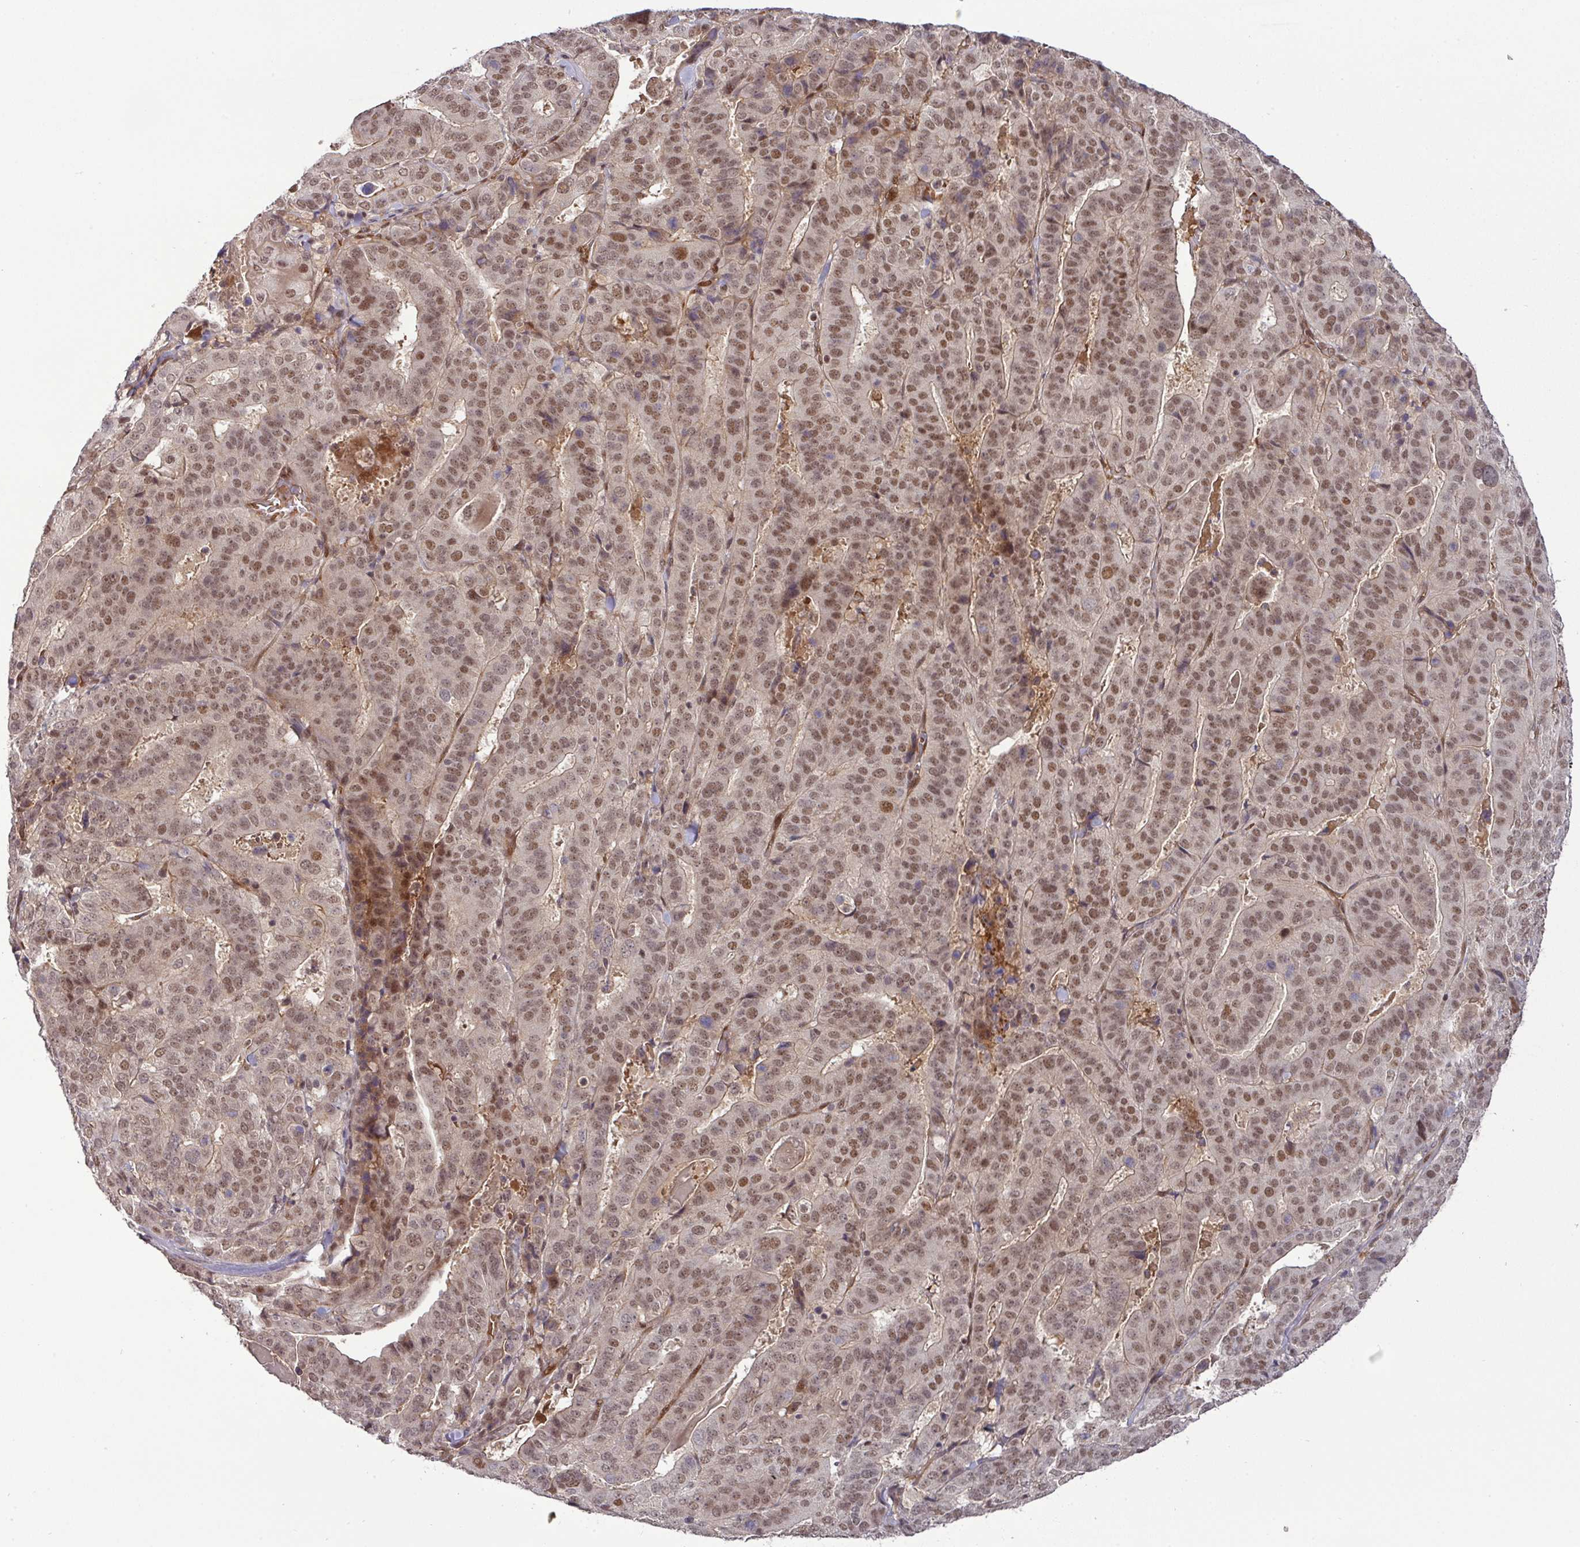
{"staining": {"intensity": "moderate", "quantity": ">75%", "location": "nuclear"}, "tissue": "stomach cancer", "cell_type": "Tumor cells", "image_type": "cancer", "snomed": [{"axis": "morphology", "description": "Adenocarcinoma, NOS"}, {"axis": "topography", "description": "Stomach"}], "caption": "The micrograph reveals staining of stomach cancer (adenocarcinoma), revealing moderate nuclear protein staining (brown color) within tumor cells. (Brightfield microscopy of DAB IHC at high magnification).", "gene": "CIC", "patient": {"sex": "male", "age": 48}}